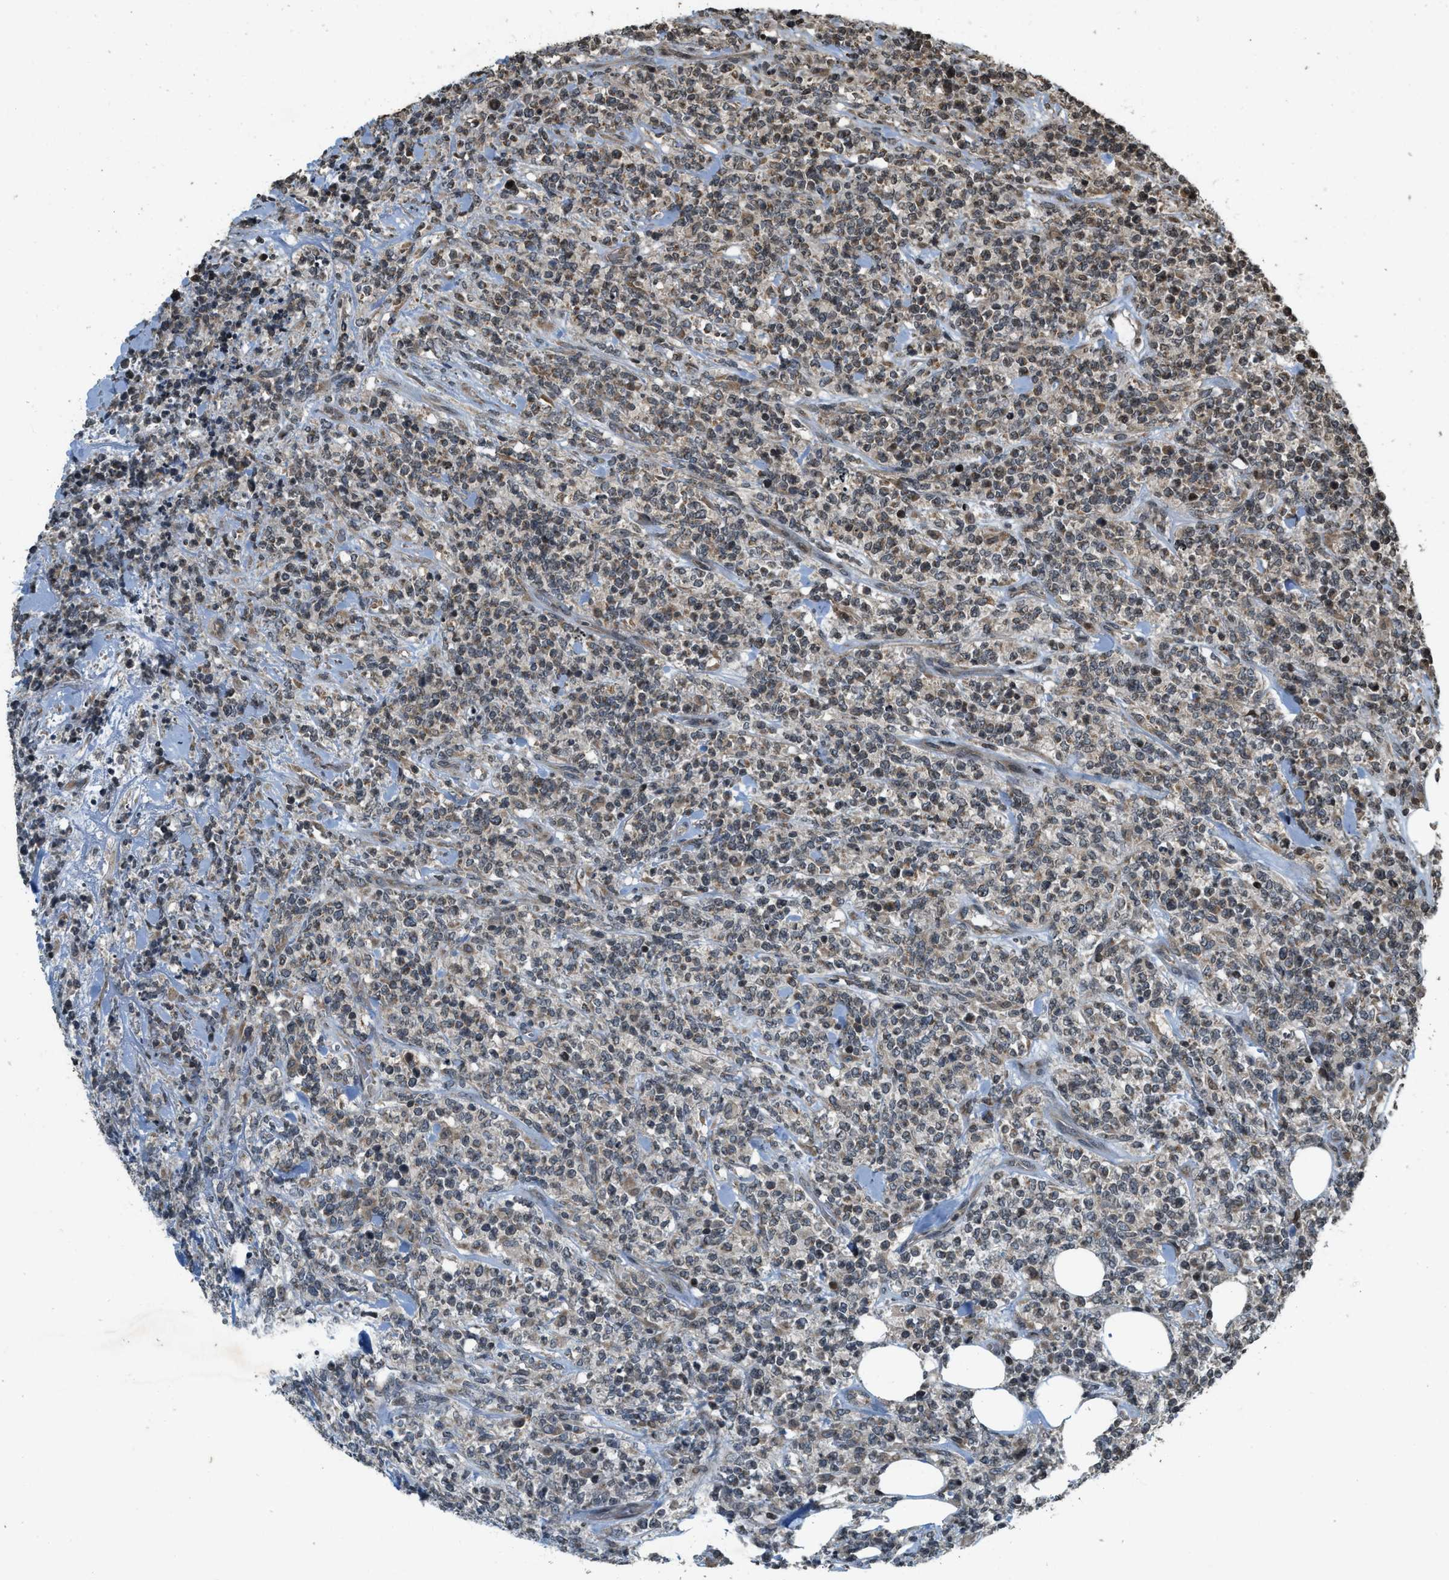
{"staining": {"intensity": "moderate", "quantity": "25%-75%", "location": "cytoplasmic/membranous,nuclear"}, "tissue": "lymphoma", "cell_type": "Tumor cells", "image_type": "cancer", "snomed": [{"axis": "morphology", "description": "Malignant lymphoma, non-Hodgkin's type, High grade"}, {"axis": "topography", "description": "Soft tissue"}], "caption": "The micrograph demonstrates staining of lymphoma, revealing moderate cytoplasmic/membranous and nuclear protein positivity (brown color) within tumor cells.", "gene": "SIAH1", "patient": {"sex": "male", "age": 18}}